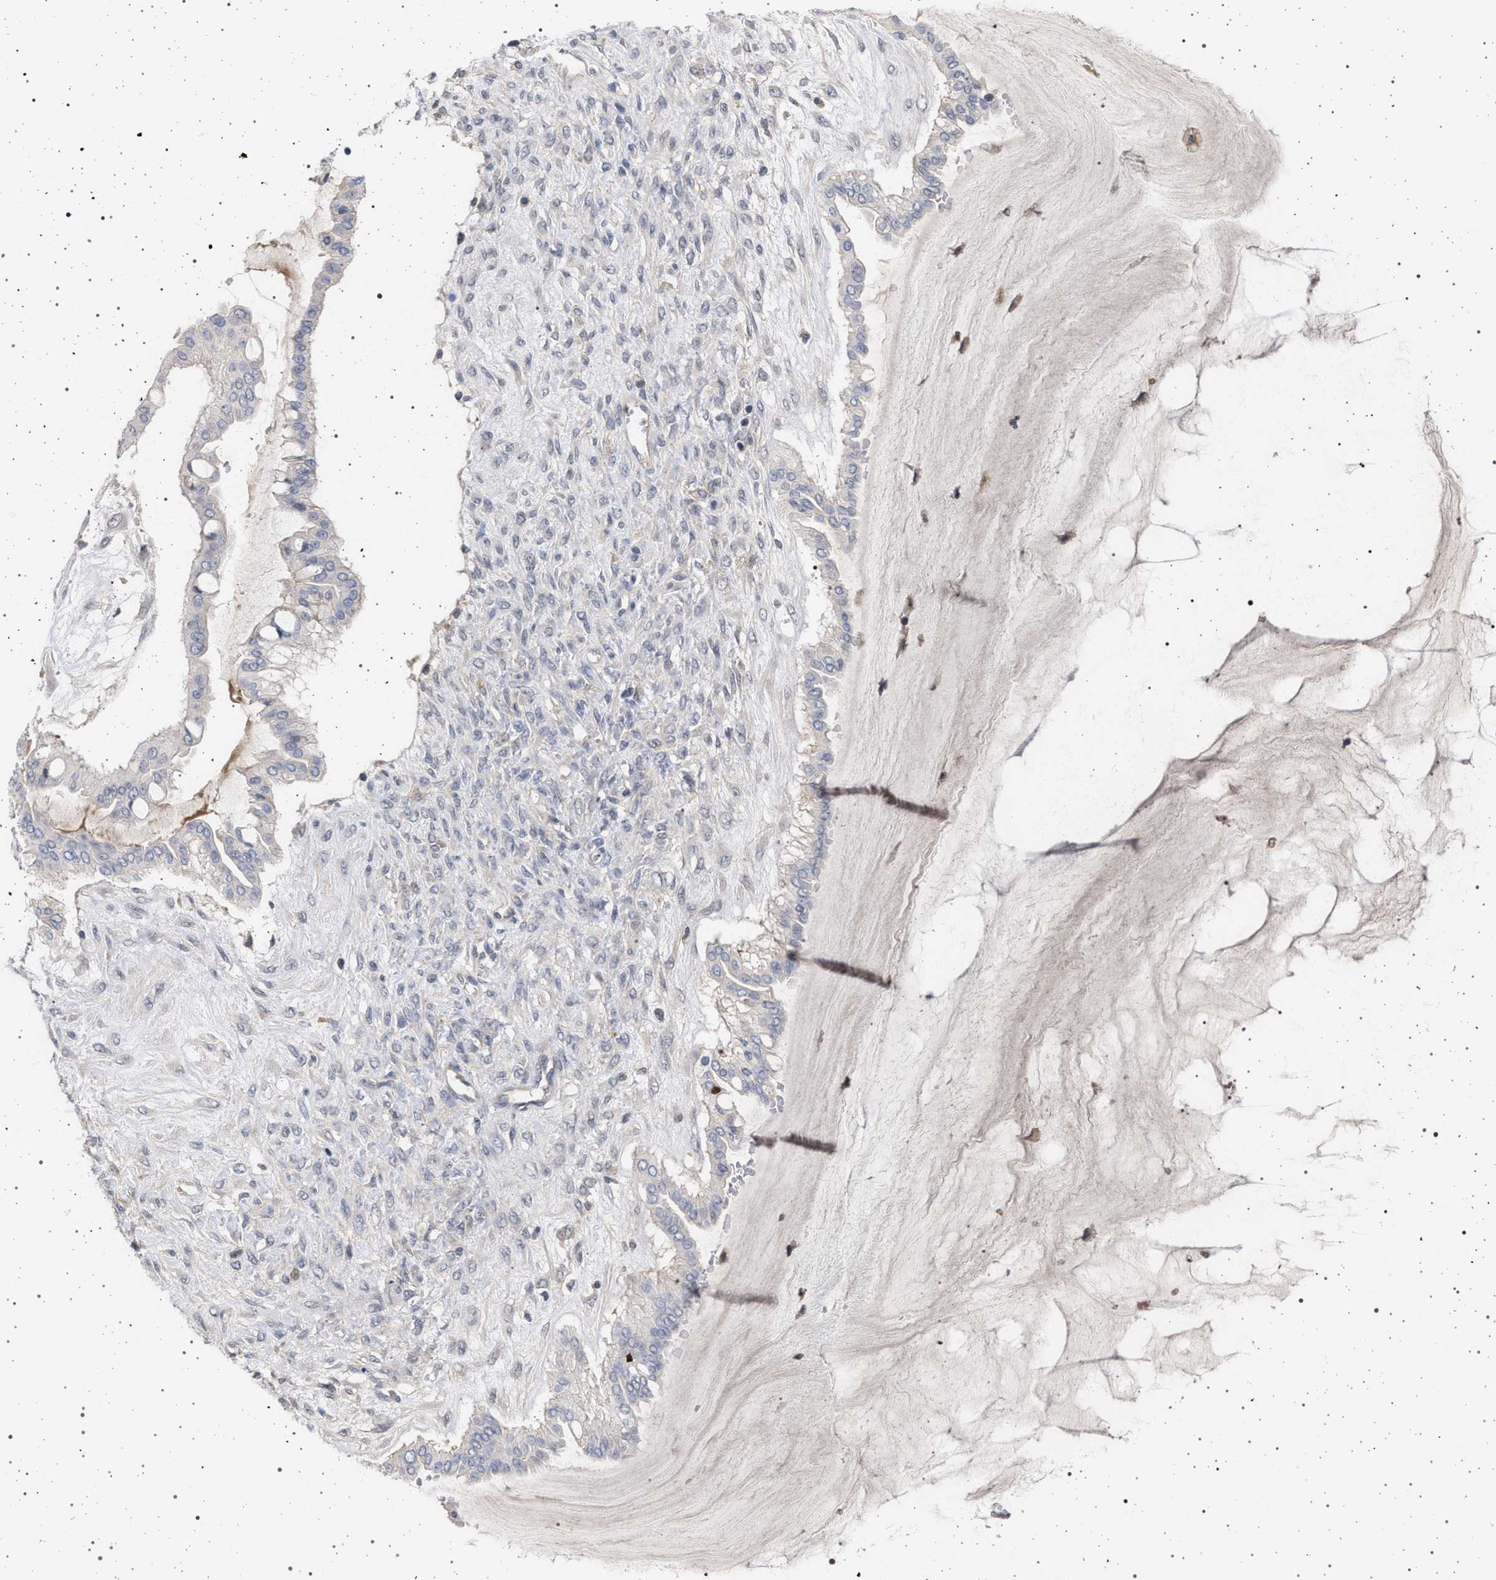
{"staining": {"intensity": "negative", "quantity": "none", "location": "none"}, "tissue": "ovarian cancer", "cell_type": "Tumor cells", "image_type": "cancer", "snomed": [{"axis": "morphology", "description": "Cystadenocarcinoma, mucinous, NOS"}, {"axis": "topography", "description": "Ovary"}], "caption": "There is no significant staining in tumor cells of ovarian mucinous cystadenocarcinoma.", "gene": "RBM48", "patient": {"sex": "female", "age": 73}}